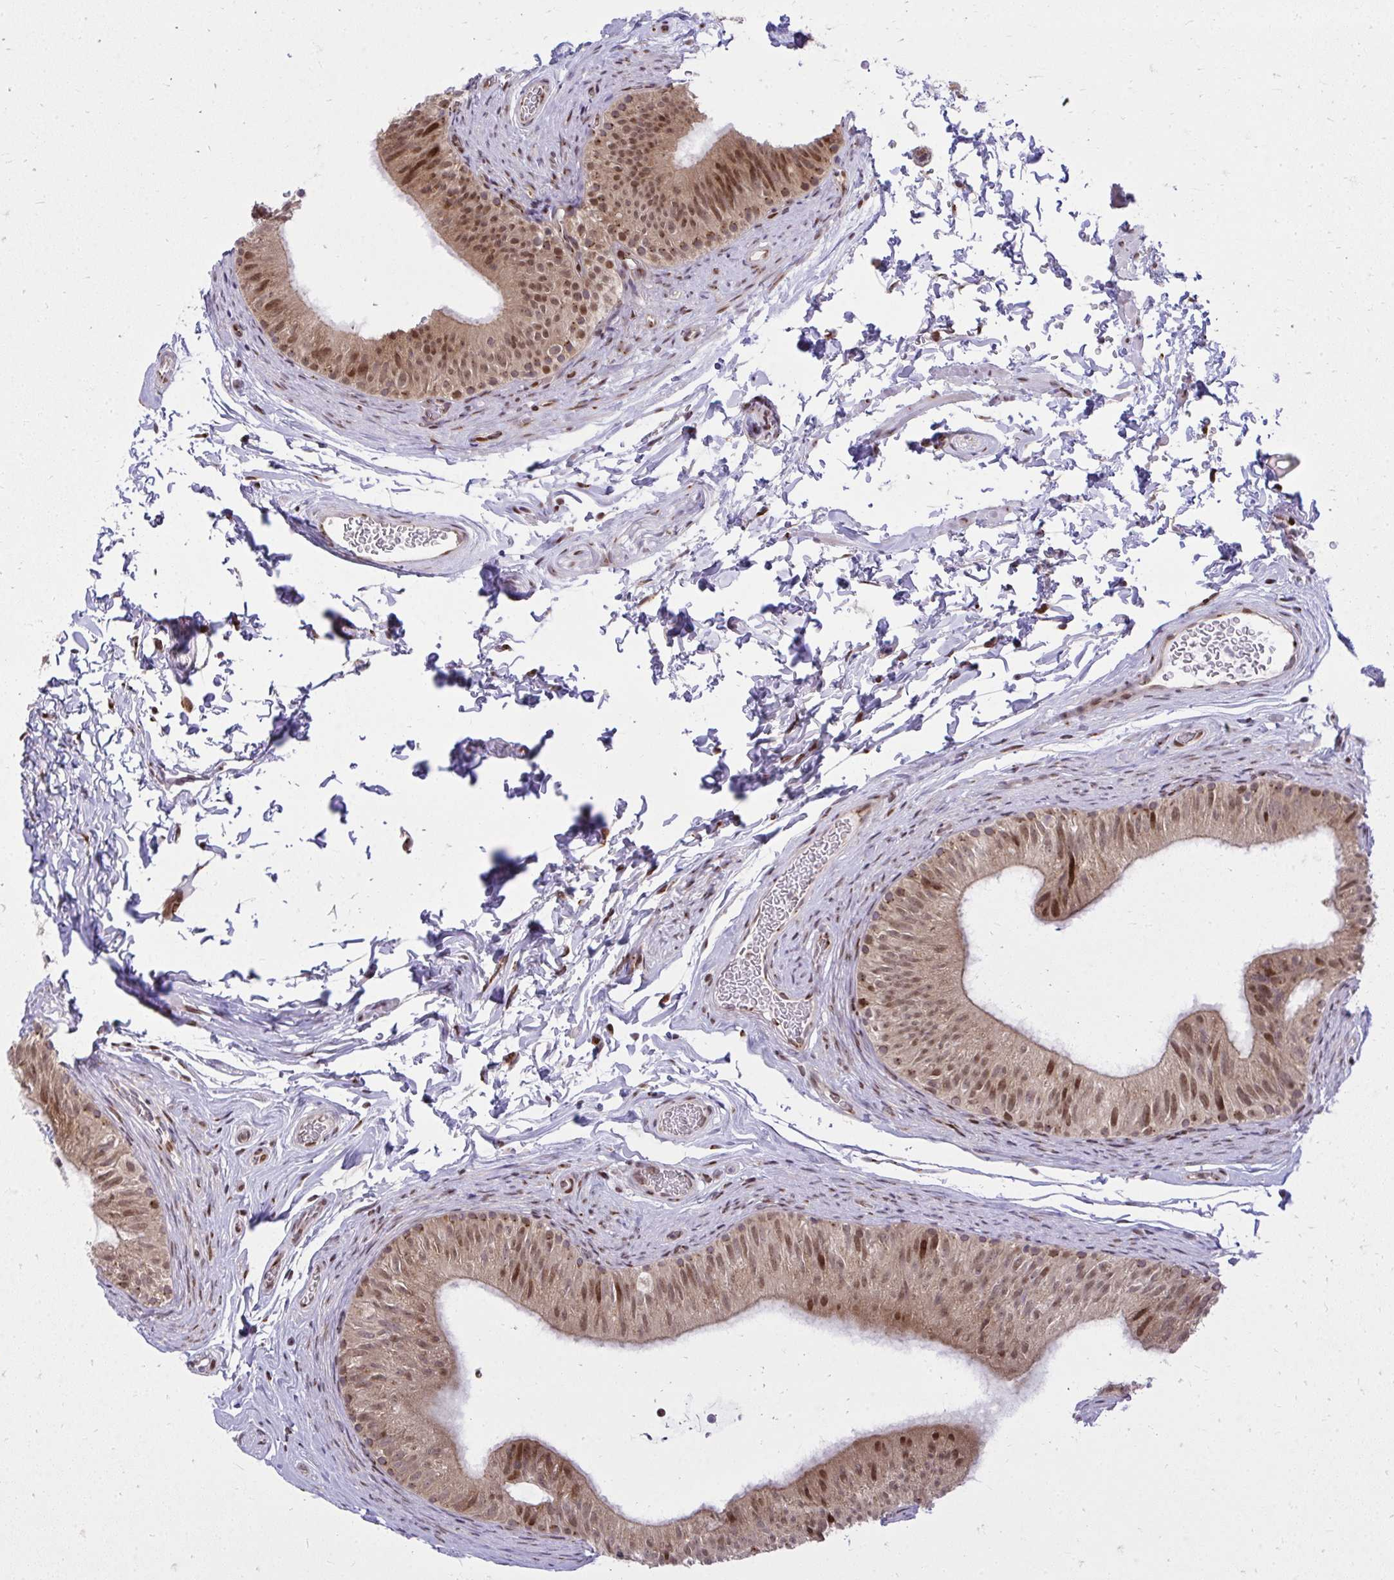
{"staining": {"intensity": "moderate", "quantity": "25%-75%", "location": "cytoplasmic/membranous,nuclear"}, "tissue": "epididymis", "cell_type": "Glandular cells", "image_type": "normal", "snomed": [{"axis": "morphology", "description": "Normal tissue, NOS"}, {"axis": "topography", "description": "Epididymis, spermatic cord, NOS"}, {"axis": "topography", "description": "Epididymis"}], "caption": "A brown stain labels moderate cytoplasmic/membranous,nuclear positivity of a protein in glandular cells of normal epididymis. (DAB (3,3'-diaminobenzidine) IHC with brightfield microscopy, high magnification).", "gene": "PIGY", "patient": {"sex": "male", "age": 31}}